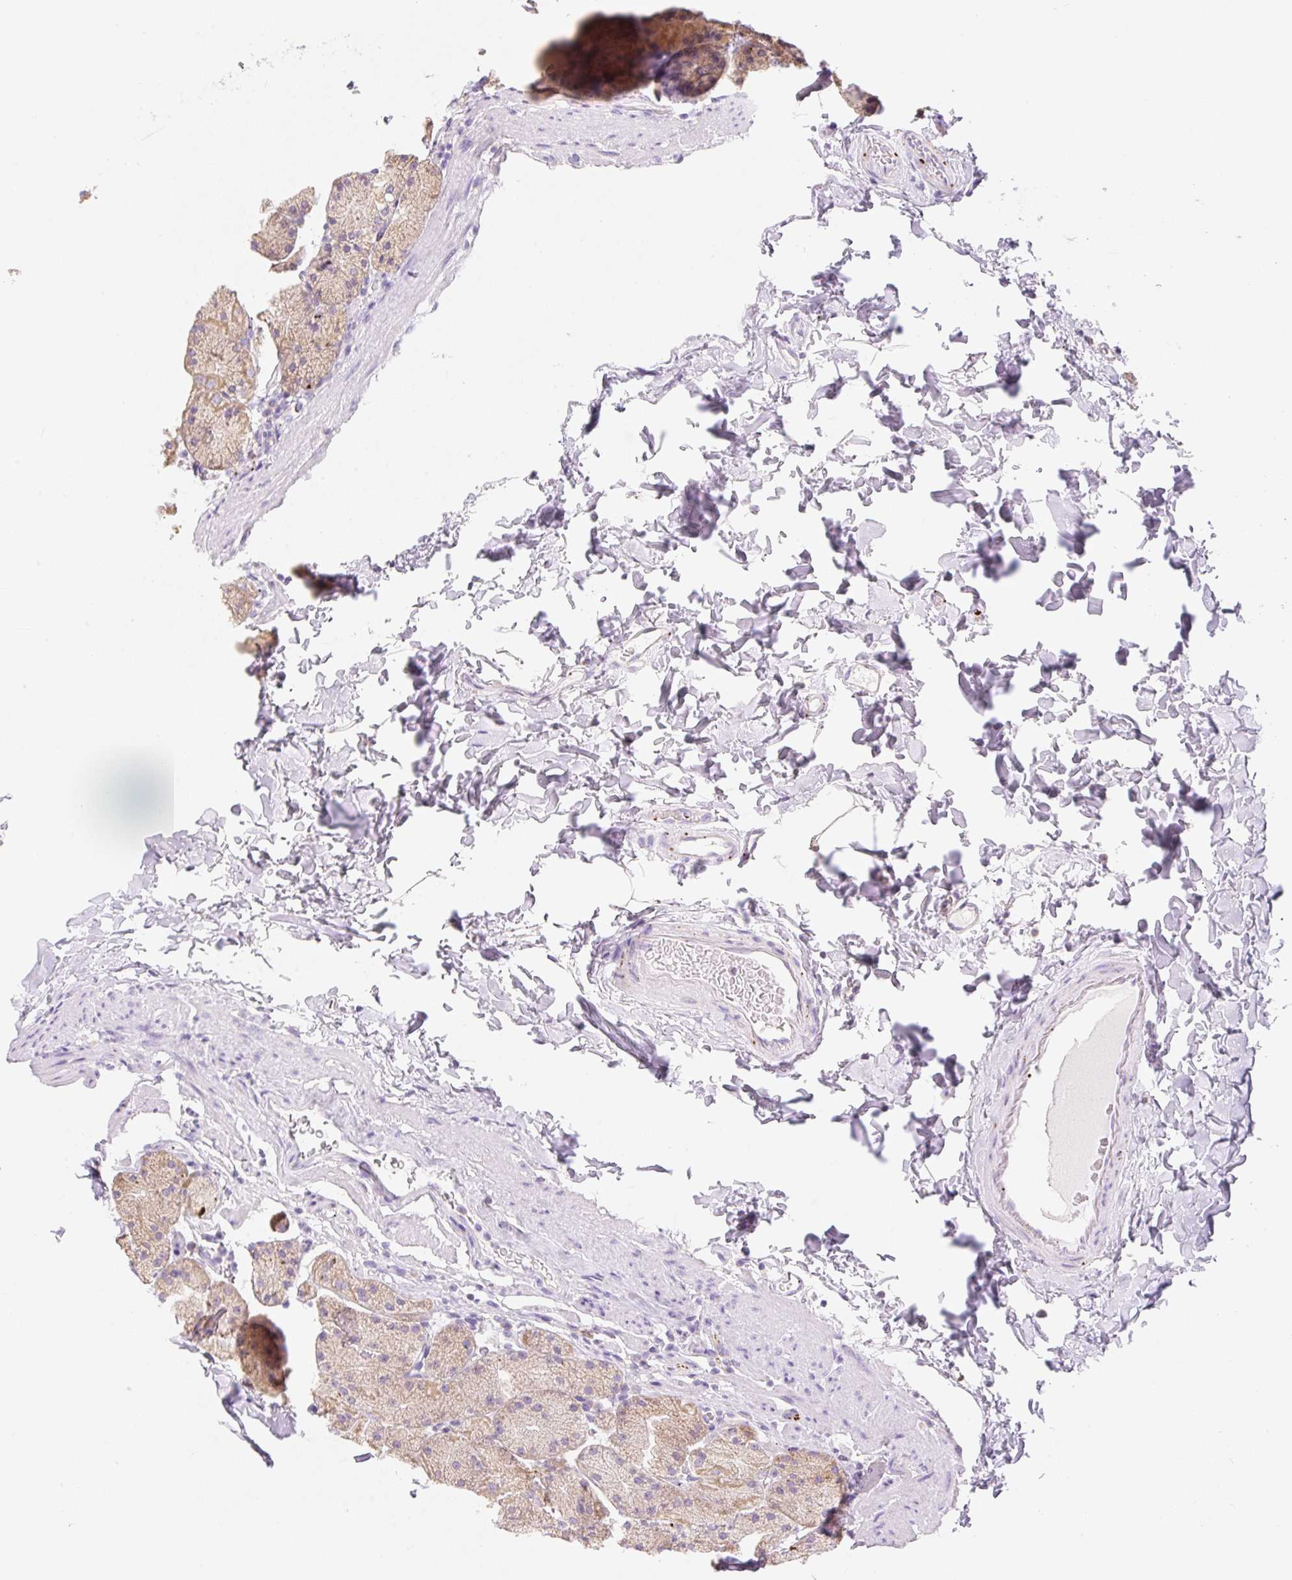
{"staining": {"intensity": "moderate", "quantity": "25%-75%", "location": "cytoplasmic/membranous"}, "tissue": "stomach", "cell_type": "Glandular cells", "image_type": "normal", "snomed": [{"axis": "morphology", "description": "Normal tissue, NOS"}, {"axis": "topography", "description": "Stomach, upper"}, {"axis": "topography", "description": "Stomach, lower"}], "caption": "Stomach stained with immunohistochemistry (IHC) displays moderate cytoplasmic/membranous positivity in about 25%-75% of glandular cells. The staining was performed using DAB (3,3'-diaminobenzidine), with brown indicating positive protein expression. Nuclei are stained blue with hematoxylin.", "gene": "CLEC3A", "patient": {"sex": "male", "age": 67}}